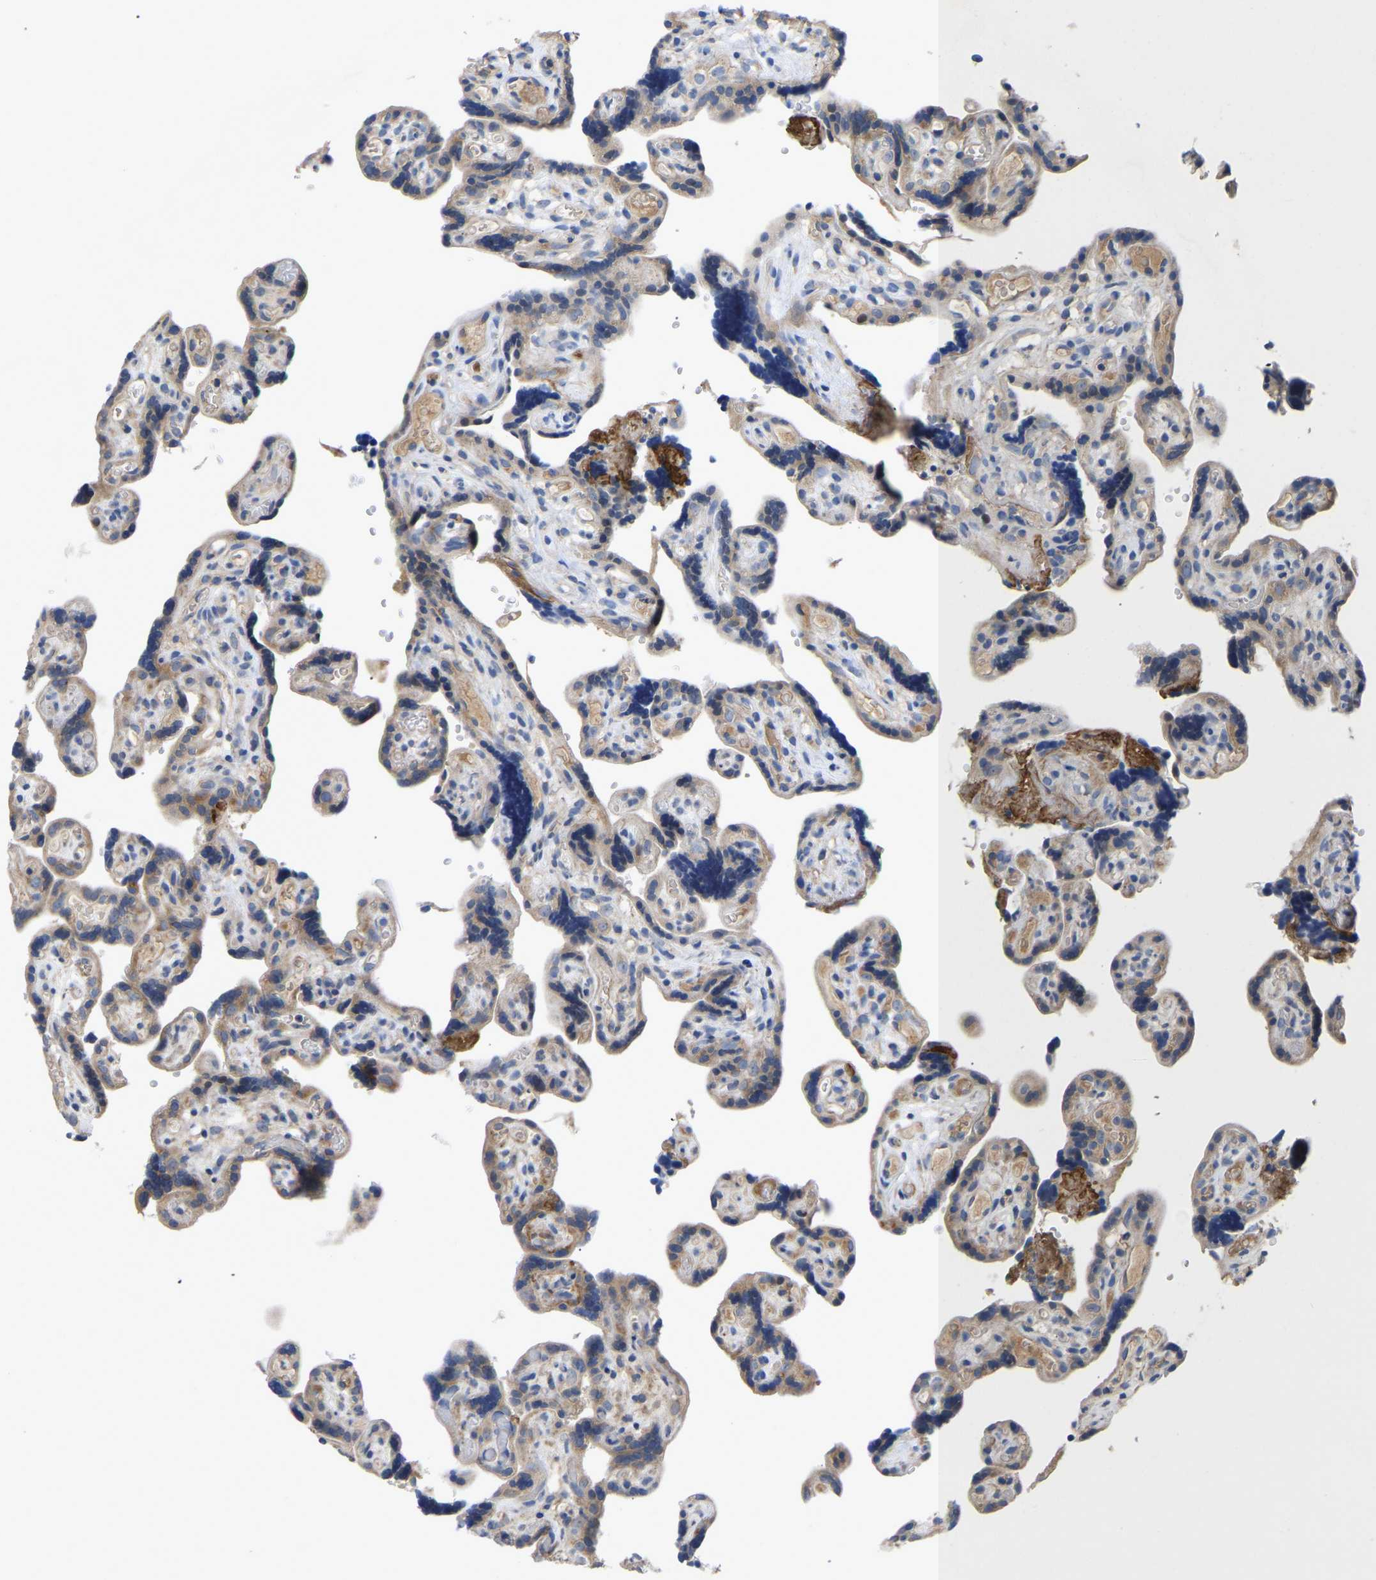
{"staining": {"intensity": "negative", "quantity": "none", "location": "none"}, "tissue": "placenta", "cell_type": "Decidual cells", "image_type": "normal", "snomed": [{"axis": "morphology", "description": "Normal tissue, NOS"}, {"axis": "topography", "description": "Placenta"}], "caption": "A histopathology image of placenta stained for a protein displays no brown staining in decidual cells. (DAB immunohistochemistry (IHC) with hematoxylin counter stain).", "gene": "ABCA10", "patient": {"sex": "female", "age": 30}}